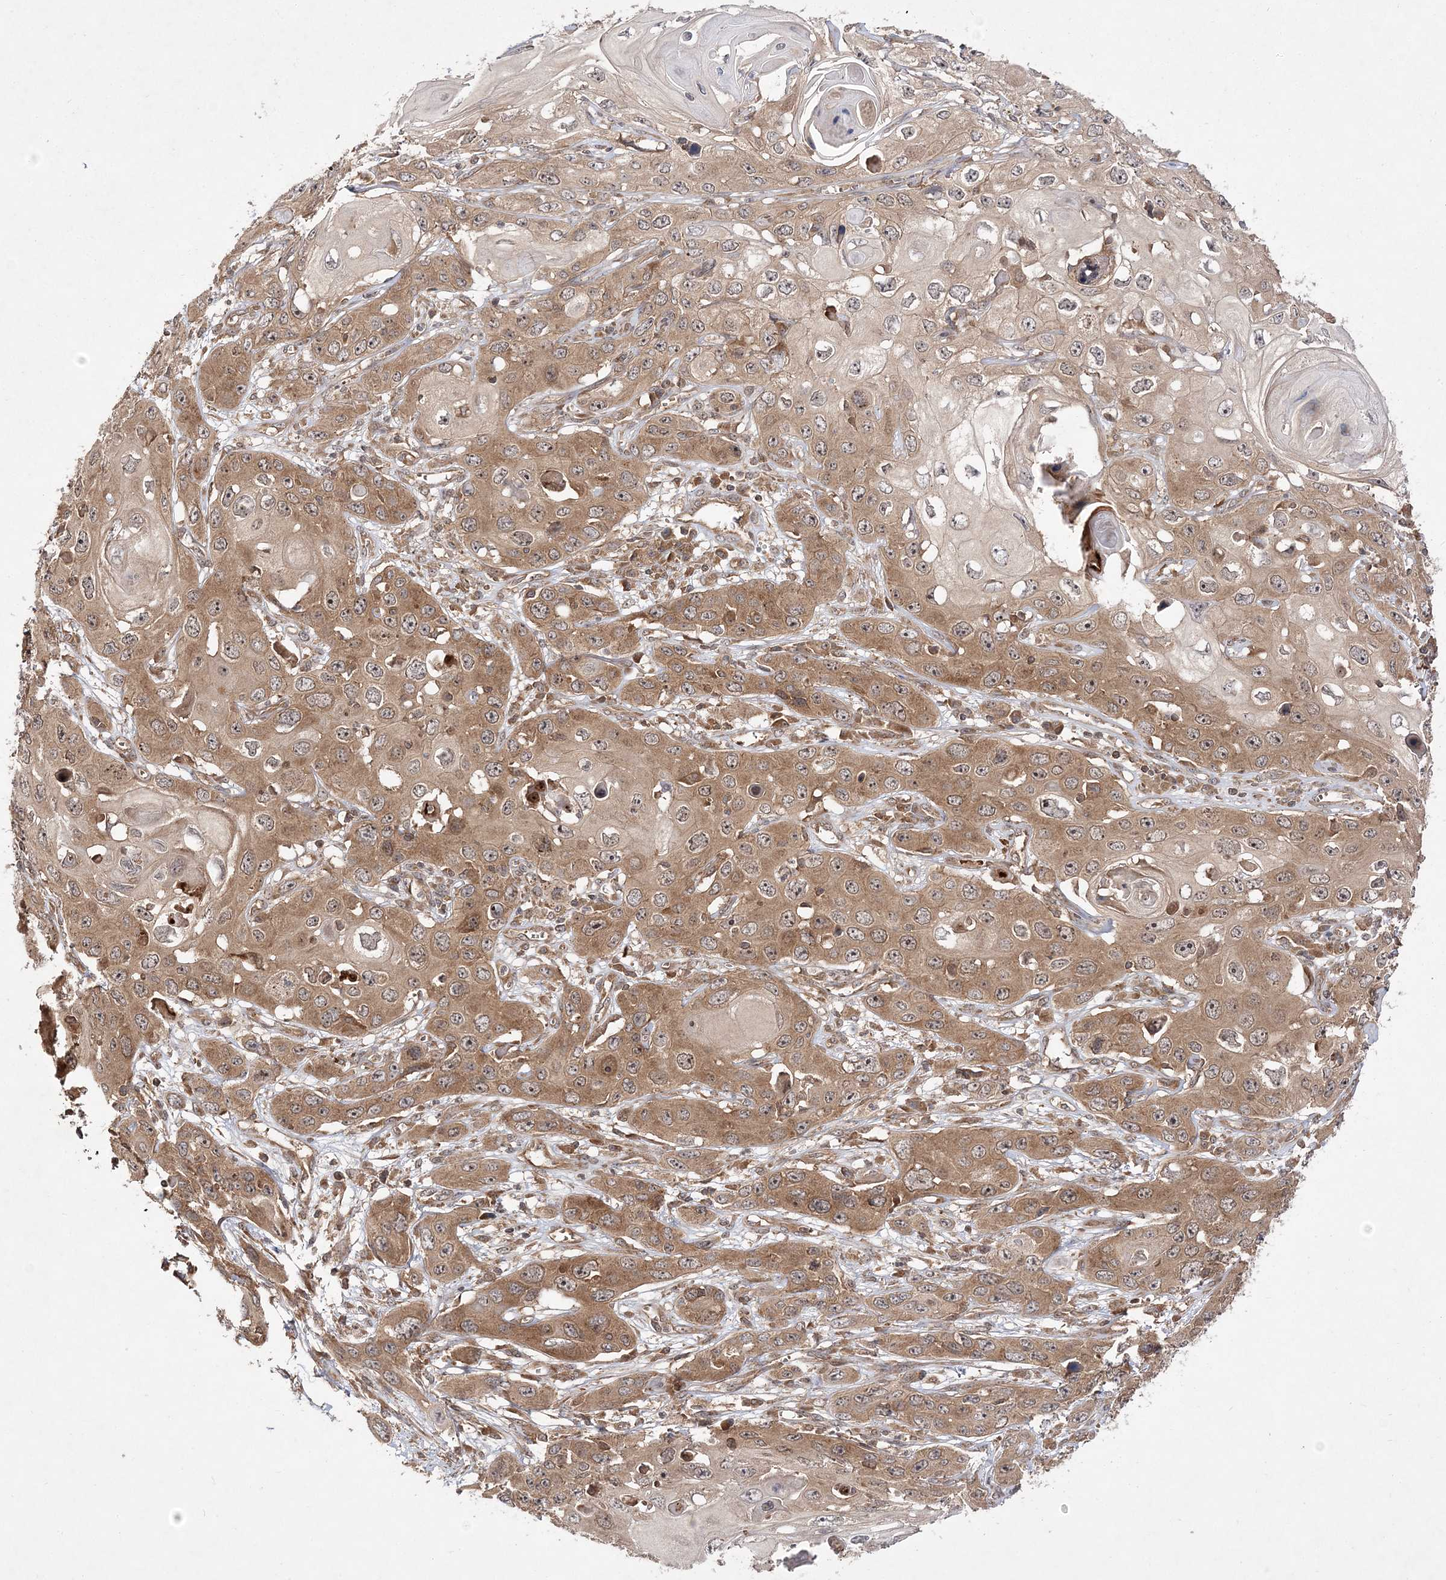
{"staining": {"intensity": "moderate", "quantity": "25%-75%", "location": "cytoplasmic/membranous,nuclear"}, "tissue": "skin cancer", "cell_type": "Tumor cells", "image_type": "cancer", "snomed": [{"axis": "morphology", "description": "Squamous cell carcinoma, NOS"}, {"axis": "topography", "description": "Skin"}], "caption": "High-magnification brightfield microscopy of squamous cell carcinoma (skin) stained with DAB (3,3'-diaminobenzidine) (brown) and counterstained with hematoxylin (blue). tumor cells exhibit moderate cytoplasmic/membranous and nuclear expression is identified in about25%-75% of cells. (IHC, brightfield microscopy, high magnification).", "gene": "TMEM9B", "patient": {"sex": "male", "age": 55}}